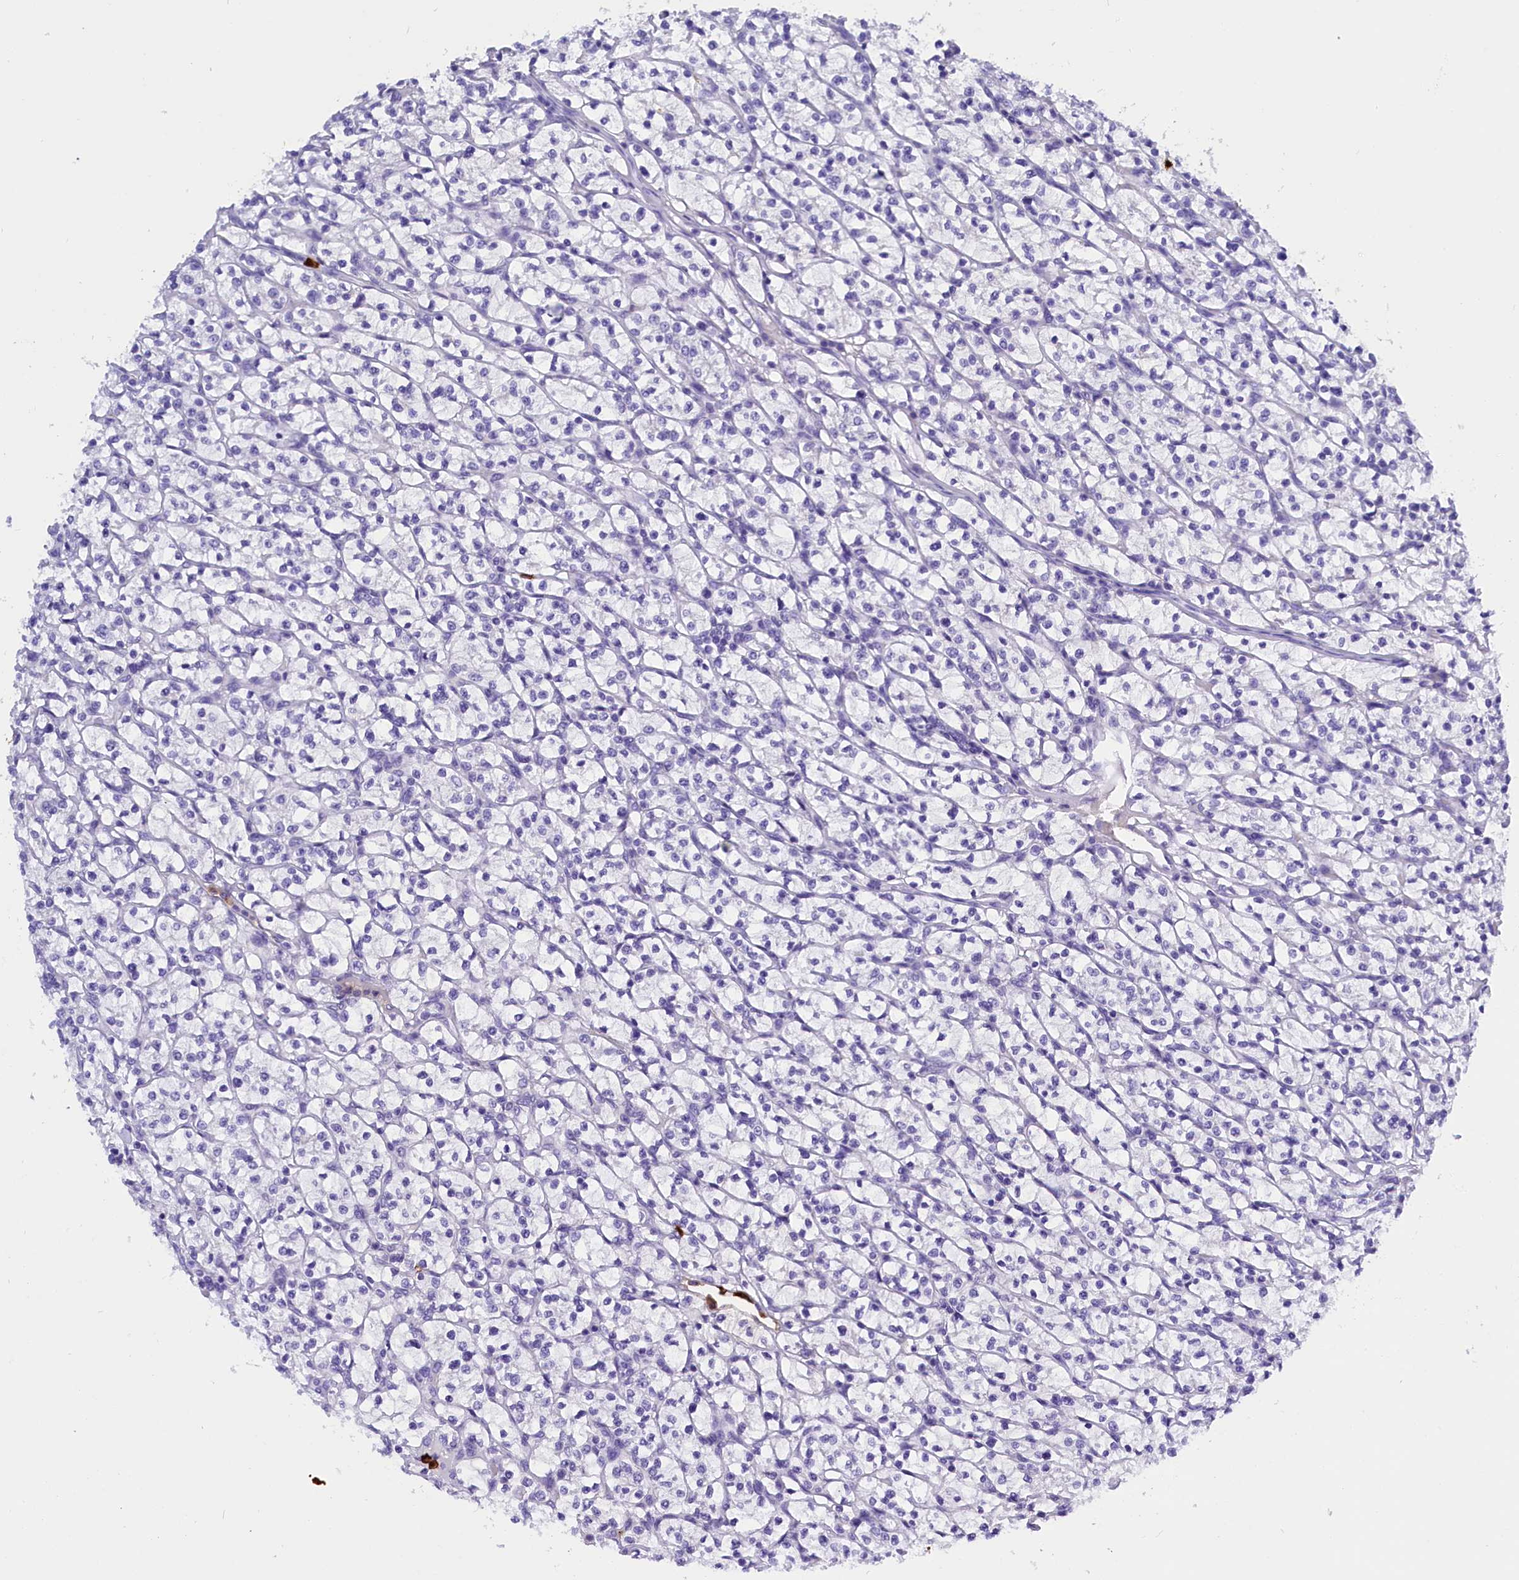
{"staining": {"intensity": "negative", "quantity": "none", "location": "none"}, "tissue": "renal cancer", "cell_type": "Tumor cells", "image_type": "cancer", "snomed": [{"axis": "morphology", "description": "Adenocarcinoma, NOS"}, {"axis": "topography", "description": "Kidney"}], "caption": "Micrograph shows no significant protein positivity in tumor cells of renal cancer (adenocarcinoma). (Immunohistochemistry, brightfield microscopy, high magnification).", "gene": "CLC", "patient": {"sex": "female", "age": 64}}